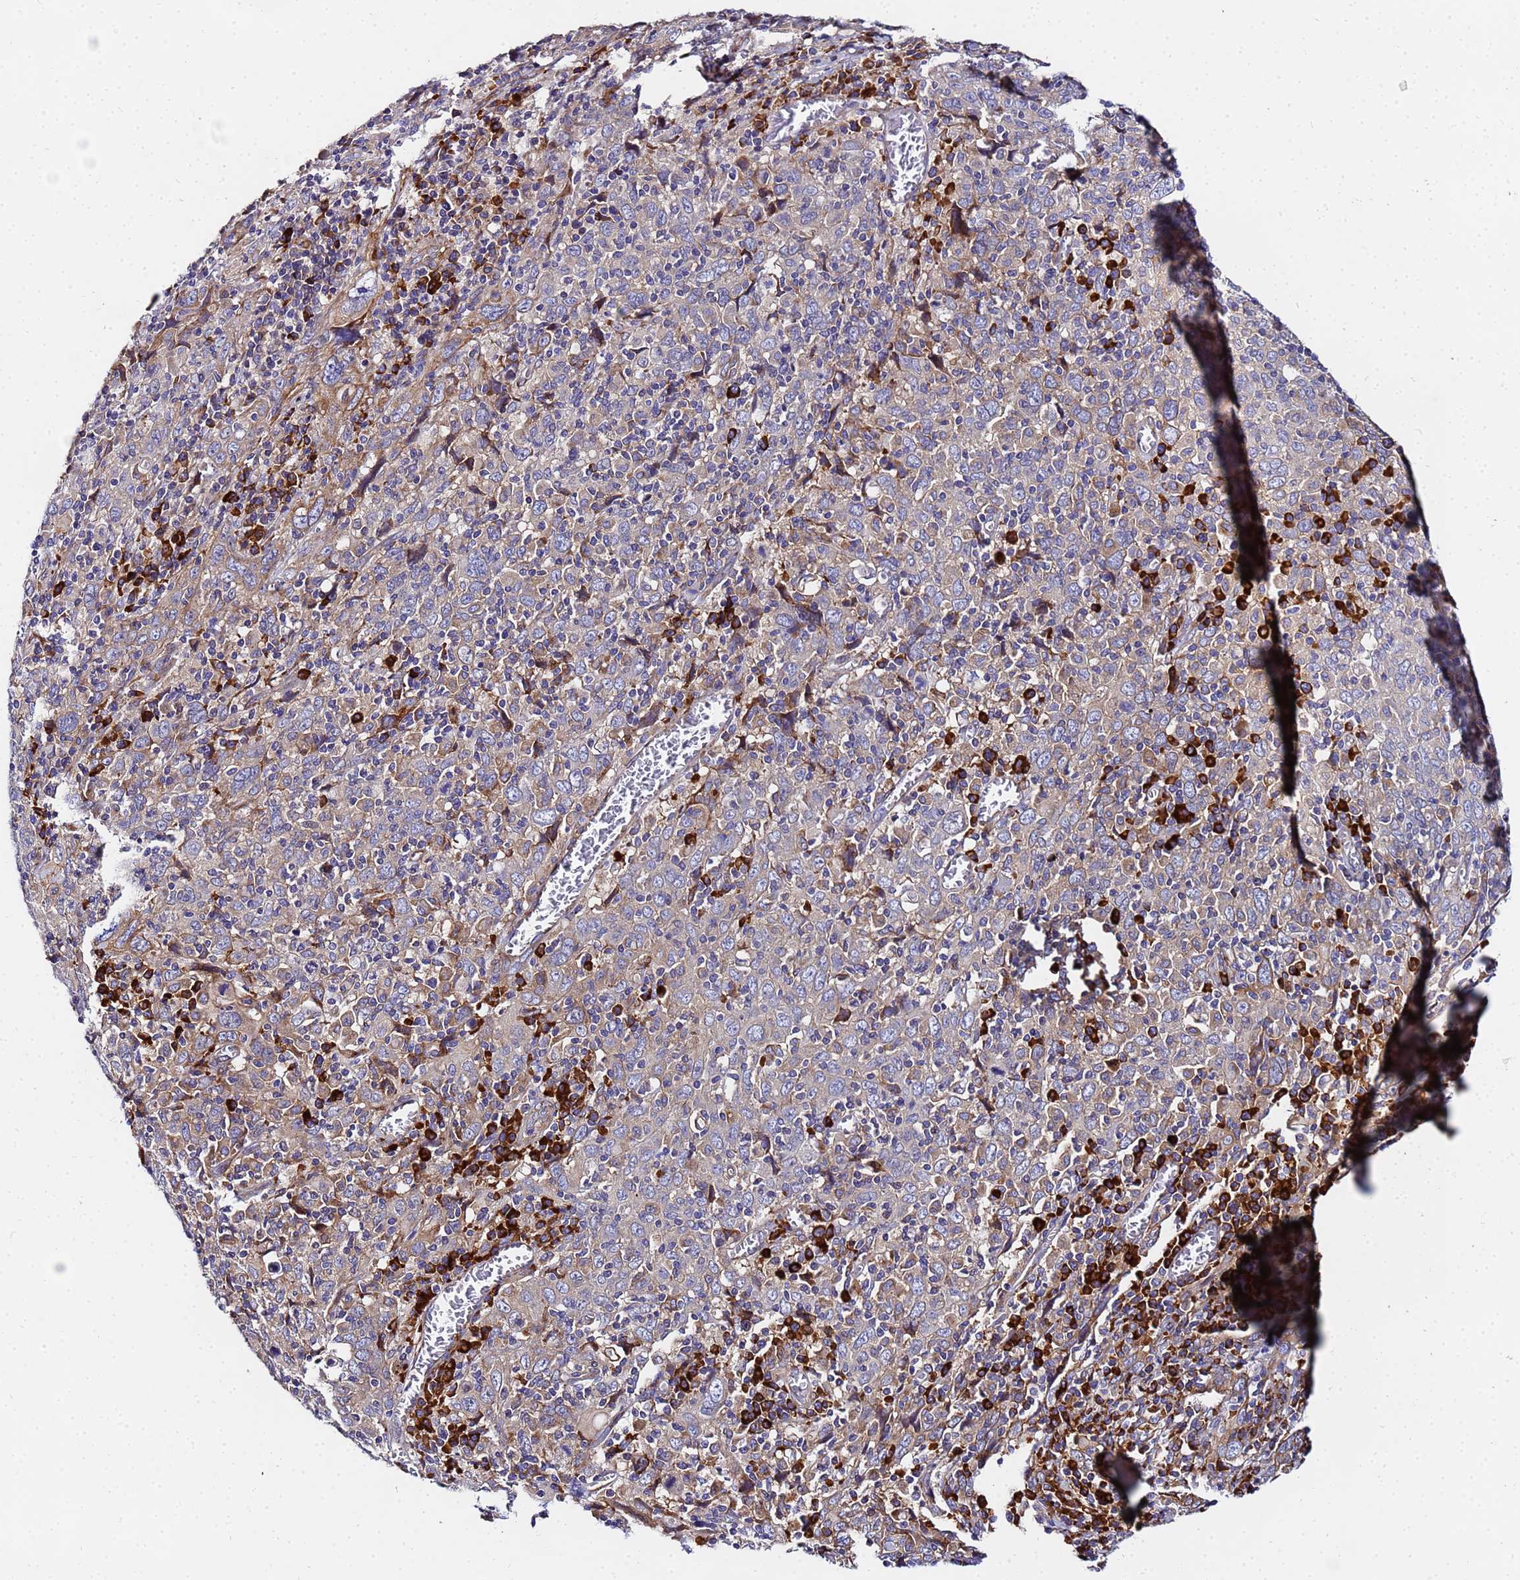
{"staining": {"intensity": "weak", "quantity": "25%-75%", "location": "cytoplasmic/membranous"}, "tissue": "cervical cancer", "cell_type": "Tumor cells", "image_type": "cancer", "snomed": [{"axis": "morphology", "description": "Squamous cell carcinoma, NOS"}, {"axis": "topography", "description": "Cervix"}], "caption": "This histopathology image displays immunohistochemistry (IHC) staining of cervical cancer (squamous cell carcinoma), with low weak cytoplasmic/membranous positivity in approximately 25%-75% of tumor cells.", "gene": "POM121", "patient": {"sex": "female", "age": 46}}